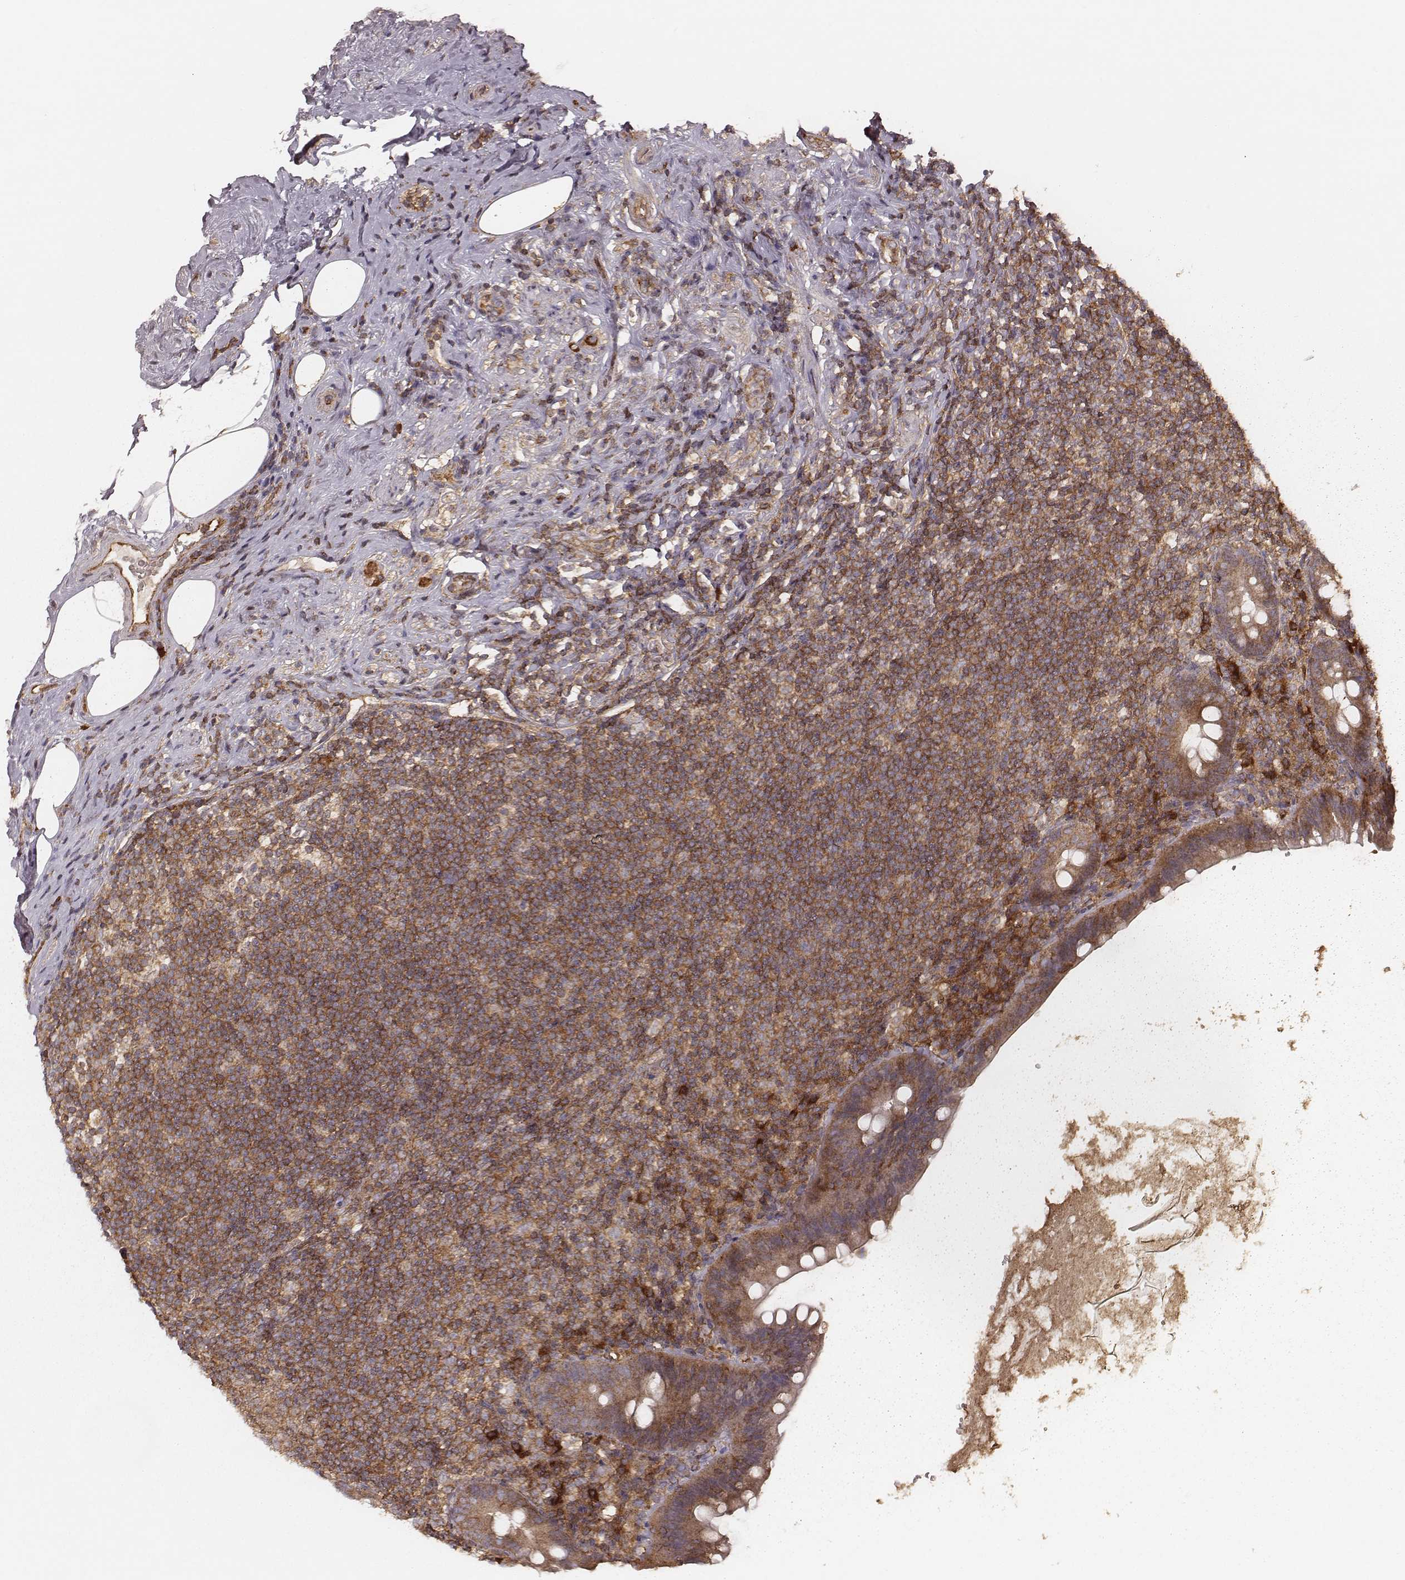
{"staining": {"intensity": "moderate", "quantity": ">75%", "location": "cytoplasmic/membranous"}, "tissue": "appendix", "cell_type": "Glandular cells", "image_type": "normal", "snomed": [{"axis": "morphology", "description": "Normal tissue, NOS"}, {"axis": "topography", "description": "Appendix"}], "caption": "The histopathology image reveals staining of normal appendix, revealing moderate cytoplasmic/membranous protein expression (brown color) within glandular cells. The staining was performed using DAB (3,3'-diaminobenzidine), with brown indicating positive protein expression. Nuclei are stained blue with hematoxylin.", "gene": "CARS1", "patient": {"sex": "male", "age": 47}}